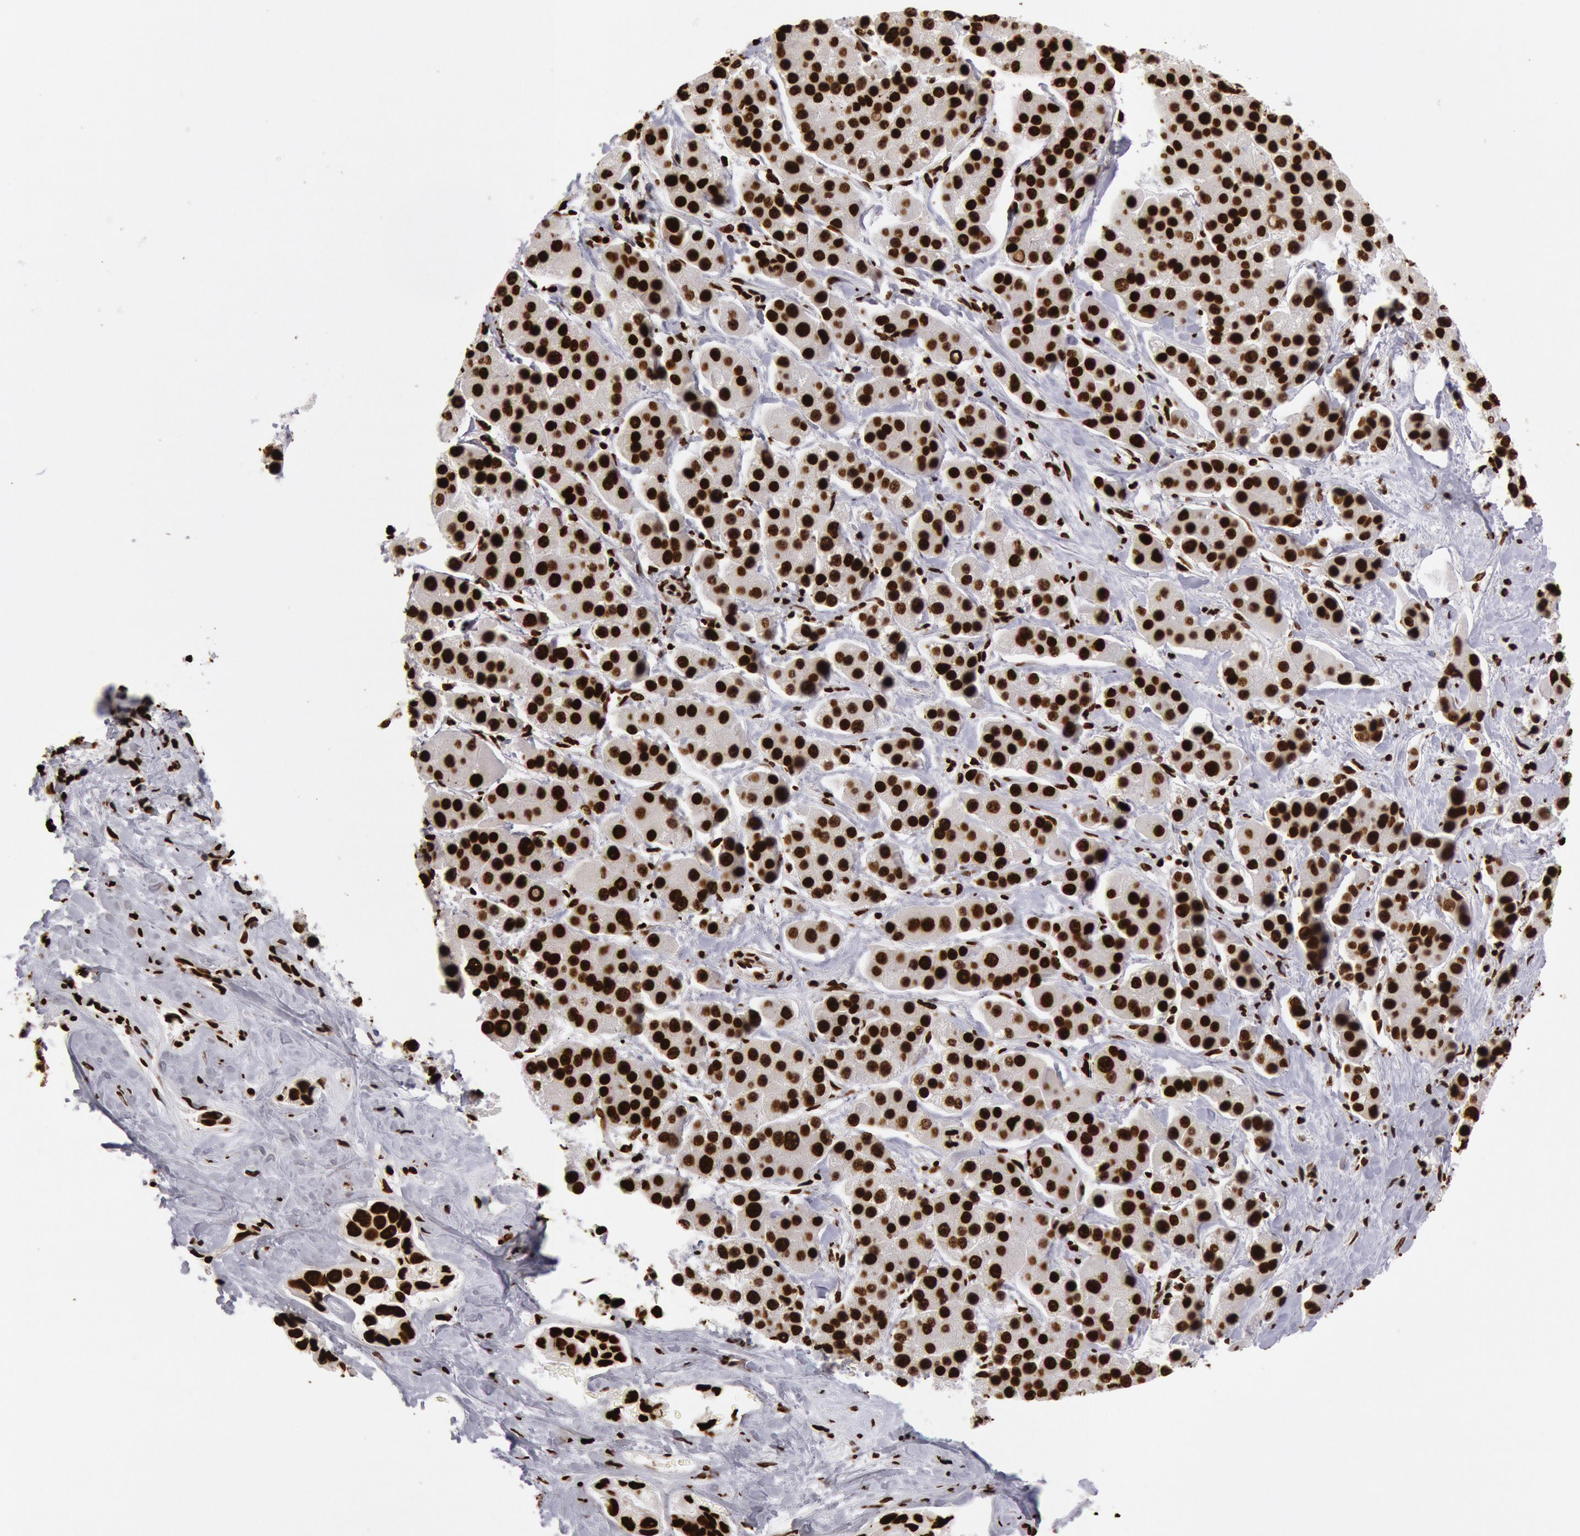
{"staining": {"intensity": "strong", "quantity": ">75%", "location": "nuclear"}, "tissue": "liver cancer", "cell_type": "Tumor cells", "image_type": "cancer", "snomed": [{"axis": "morphology", "description": "Carcinoma, Hepatocellular, NOS"}, {"axis": "topography", "description": "Liver"}], "caption": "A high-resolution micrograph shows immunohistochemistry (IHC) staining of hepatocellular carcinoma (liver), which shows strong nuclear positivity in about >75% of tumor cells.", "gene": "H3-4", "patient": {"sex": "female", "age": 85}}